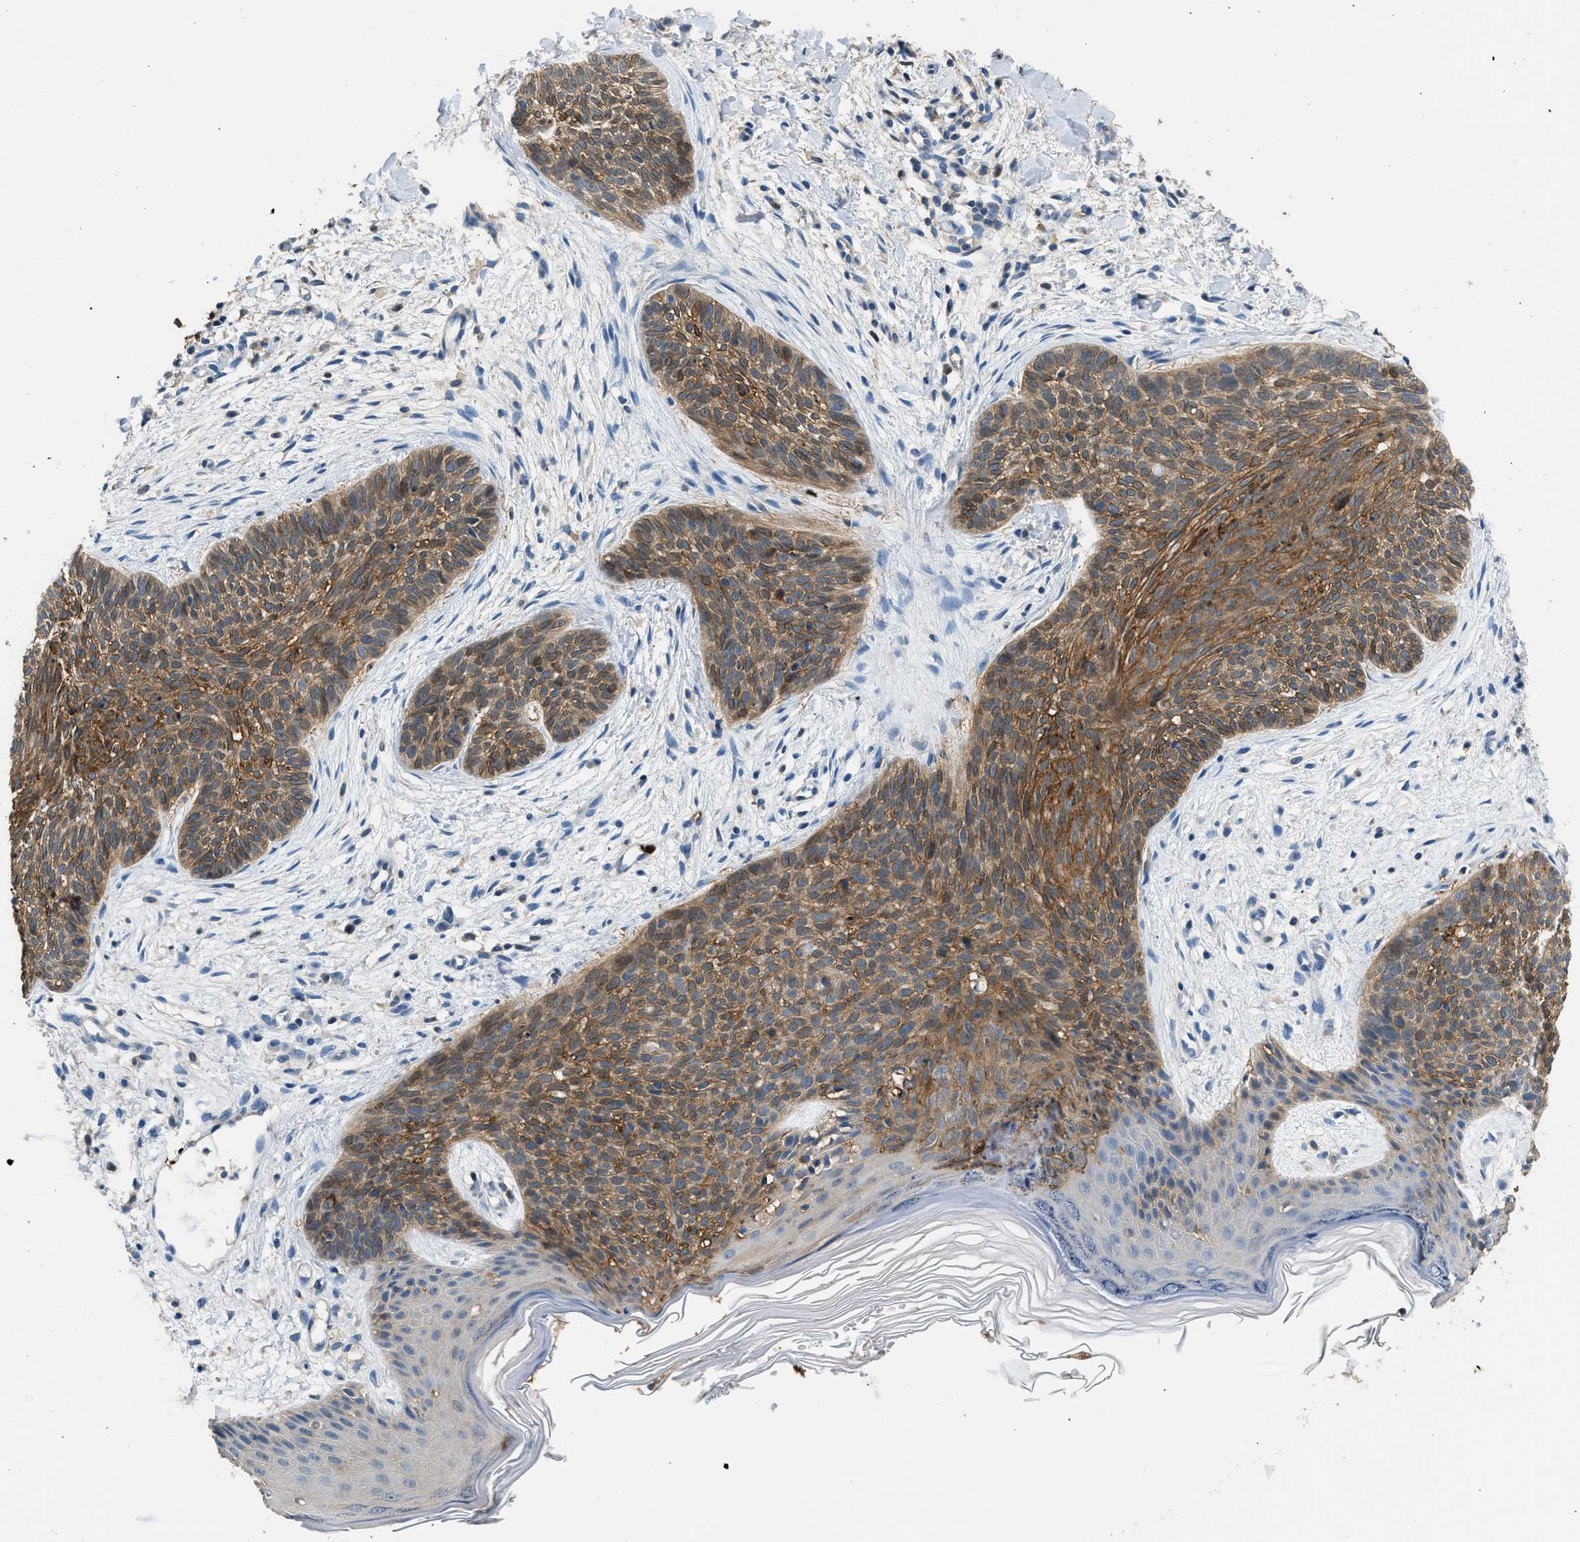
{"staining": {"intensity": "moderate", "quantity": ">75%", "location": "cytoplasmic/membranous"}, "tissue": "skin cancer", "cell_type": "Tumor cells", "image_type": "cancer", "snomed": [{"axis": "morphology", "description": "Basal cell carcinoma"}, {"axis": "topography", "description": "Skin"}], "caption": "Protein expression analysis of skin basal cell carcinoma exhibits moderate cytoplasmic/membranous expression in about >75% of tumor cells.", "gene": "ANXA3", "patient": {"sex": "female", "age": 59}}